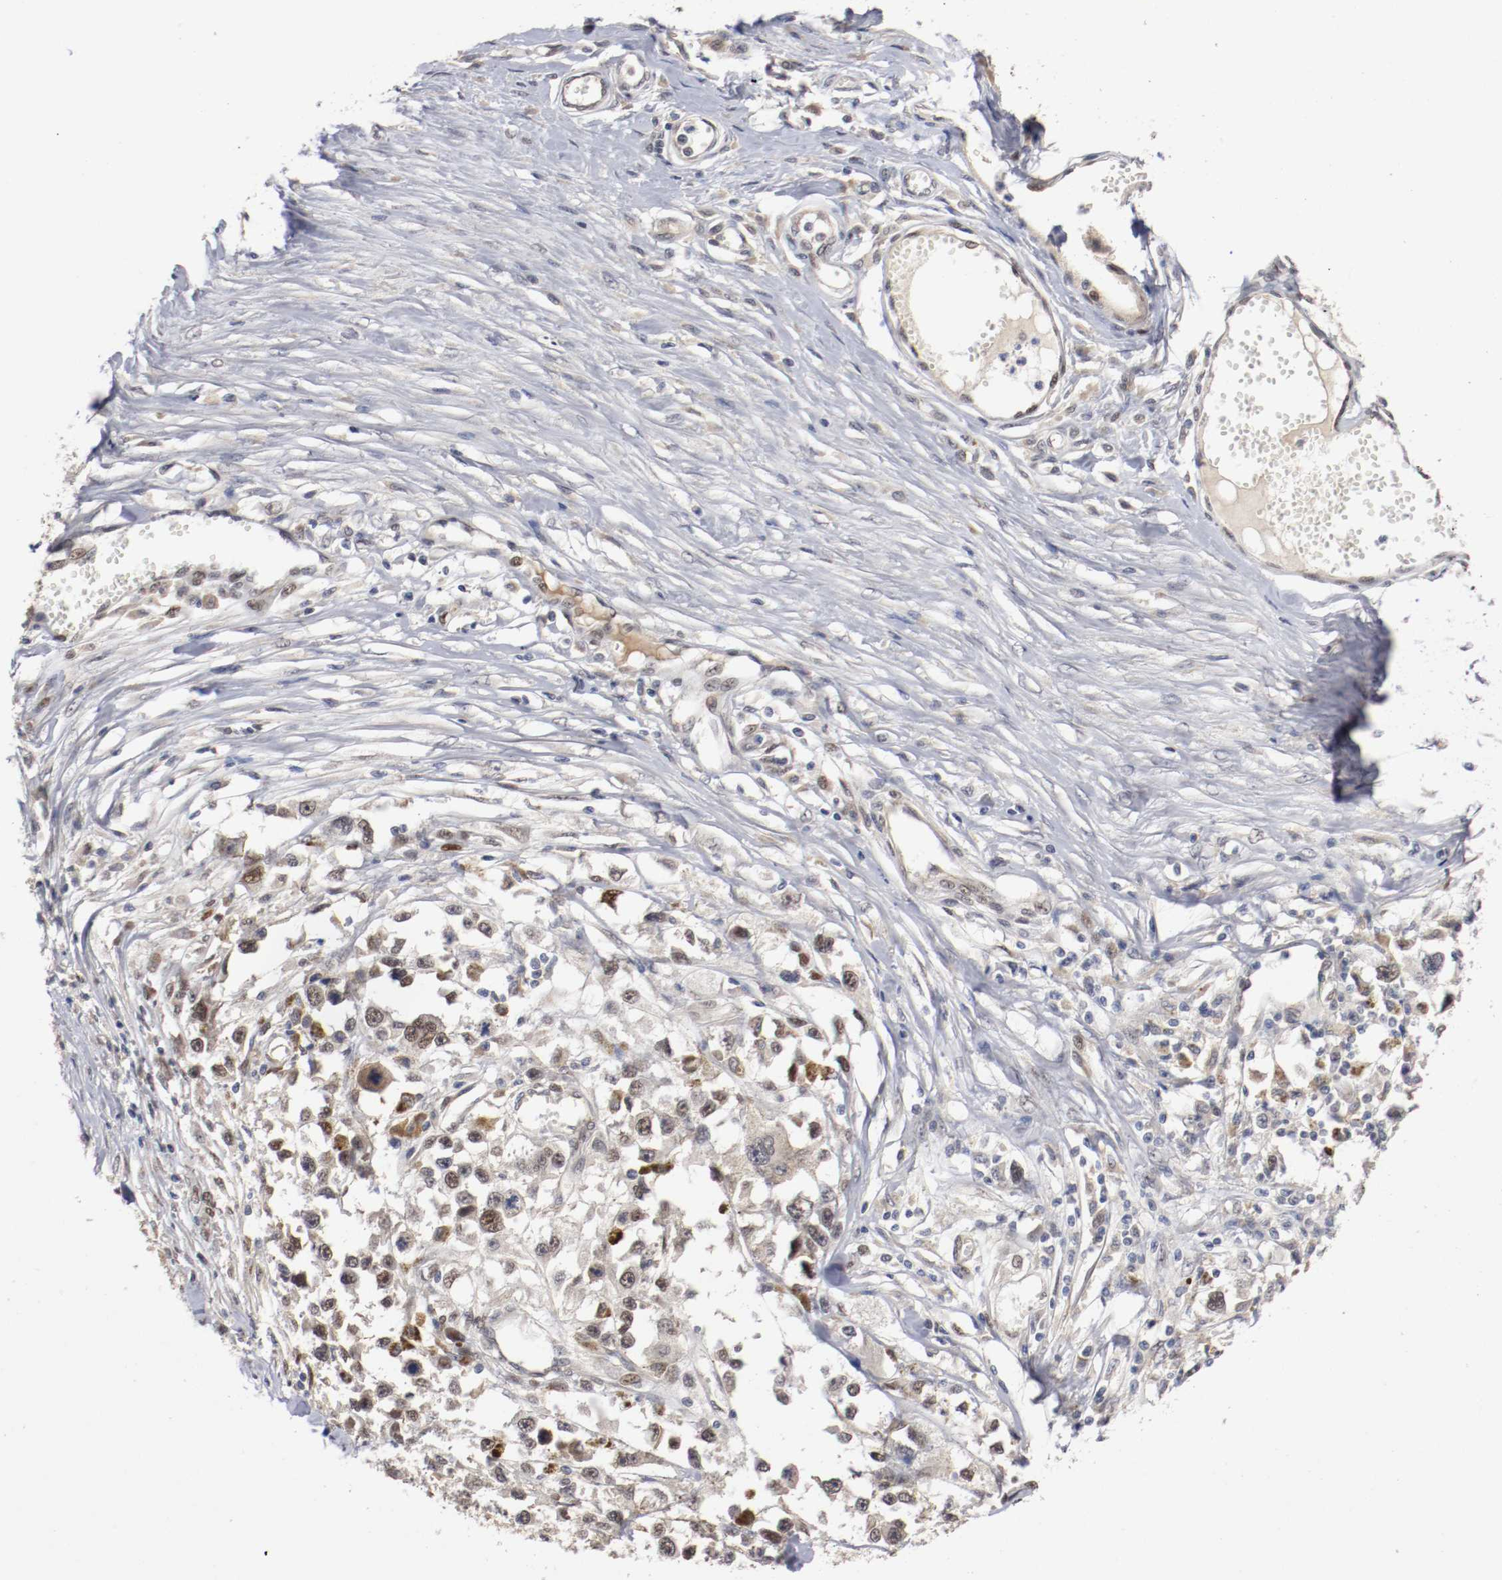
{"staining": {"intensity": "weak", "quantity": "25%-75%", "location": "nuclear"}, "tissue": "melanoma", "cell_type": "Tumor cells", "image_type": "cancer", "snomed": [{"axis": "morphology", "description": "Malignant melanoma, Metastatic site"}, {"axis": "topography", "description": "Lymph node"}], "caption": "Protein expression analysis of human malignant melanoma (metastatic site) reveals weak nuclear positivity in about 25%-75% of tumor cells.", "gene": "DNMT3B", "patient": {"sex": "male", "age": 59}}